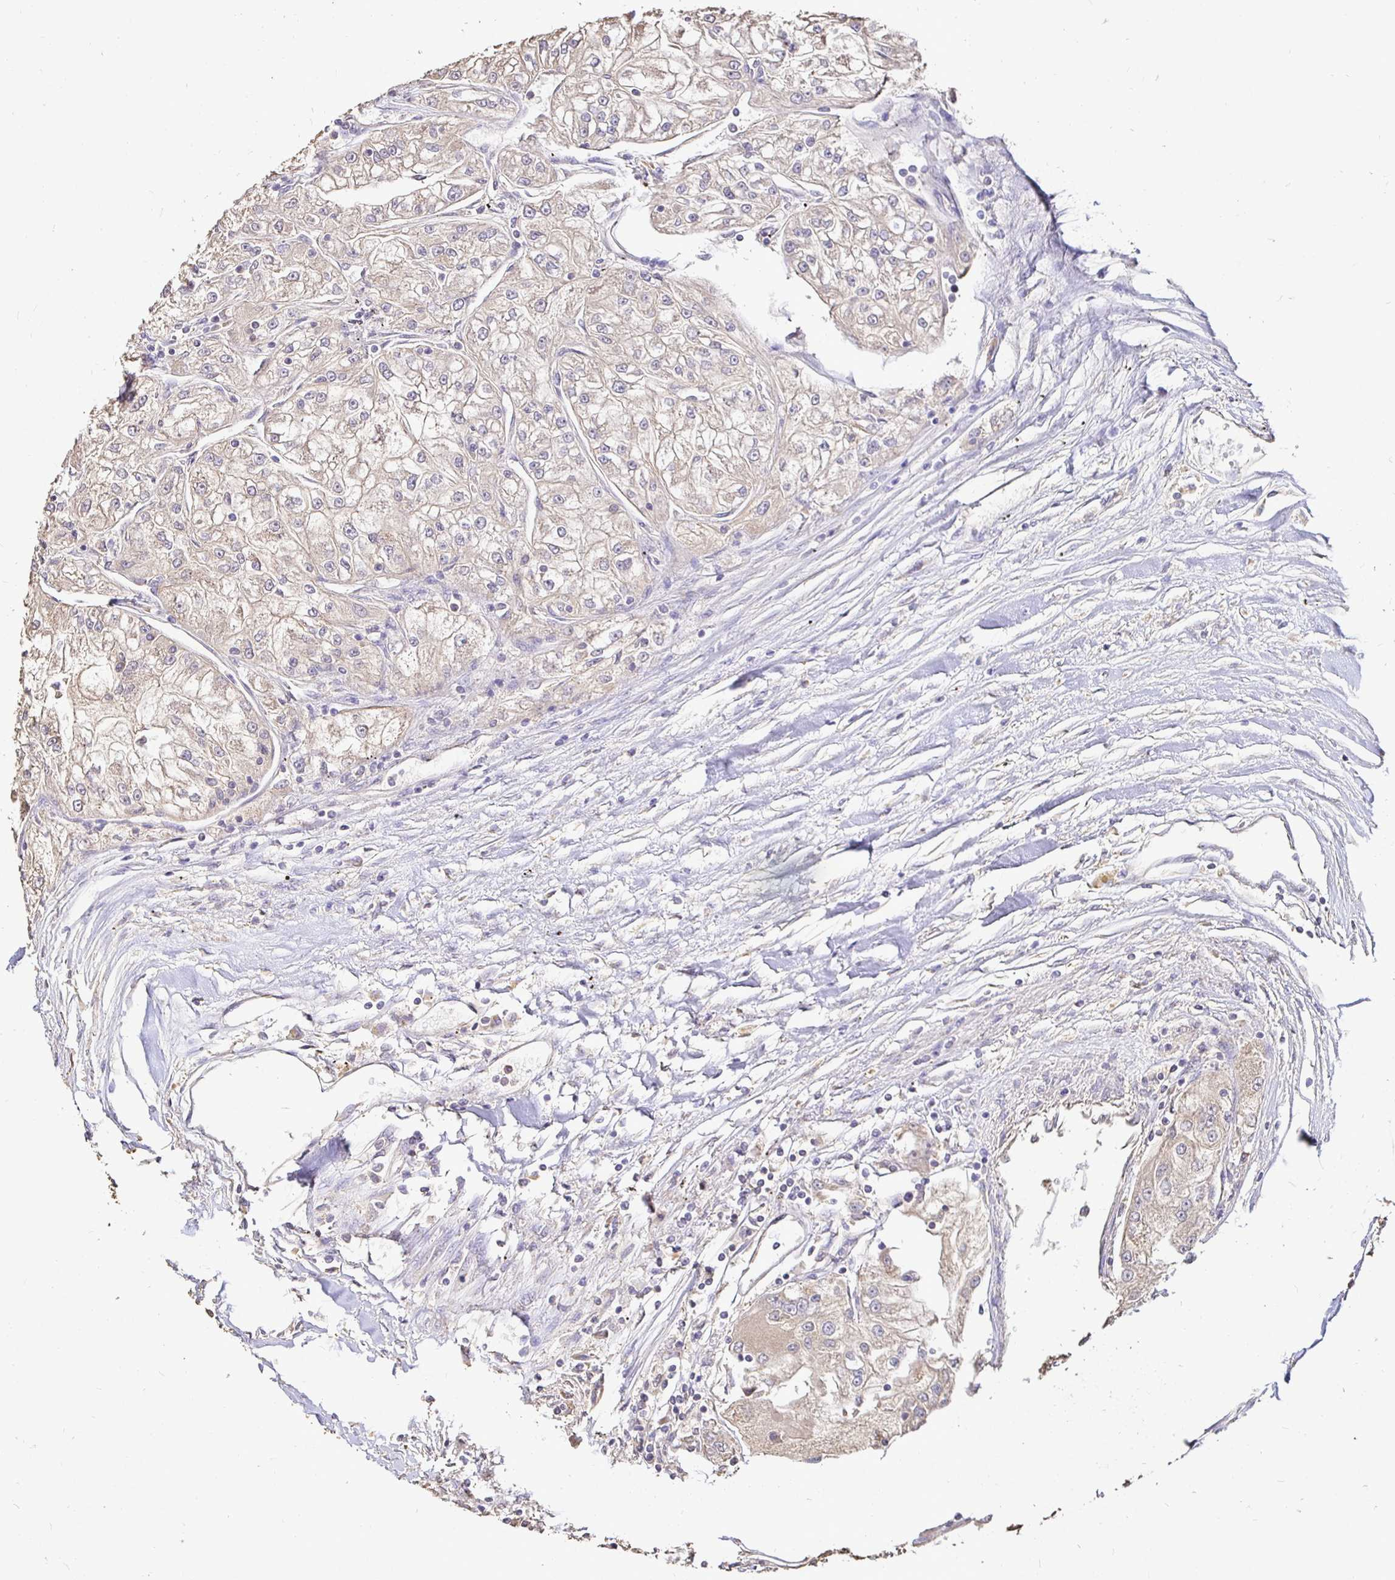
{"staining": {"intensity": "weak", "quantity": ">75%", "location": "cytoplasmic/membranous"}, "tissue": "renal cancer", "cell_type": "Tumor cells", "image_type": "cancer", "snomed": [{"axis": "morphology", "description": "Adenocarcinoma, NOS"}, {"axis": "topography", "description": "Kidney"}], "caption": "Immunohistochemistry (IHC) (DAB) staining of human adenocarcinoma (renal) shows weak cytoplasmic/membranous protein expression in about >75% of tumor cells. The staining was performed using DAB to visualize the protein expression in brown, while the nuclei were stained in blue with hematoxylin (Magnification: 20x).", "gene": "MAPK8IP3", "patient": {"sex": "female", "age": 72}}